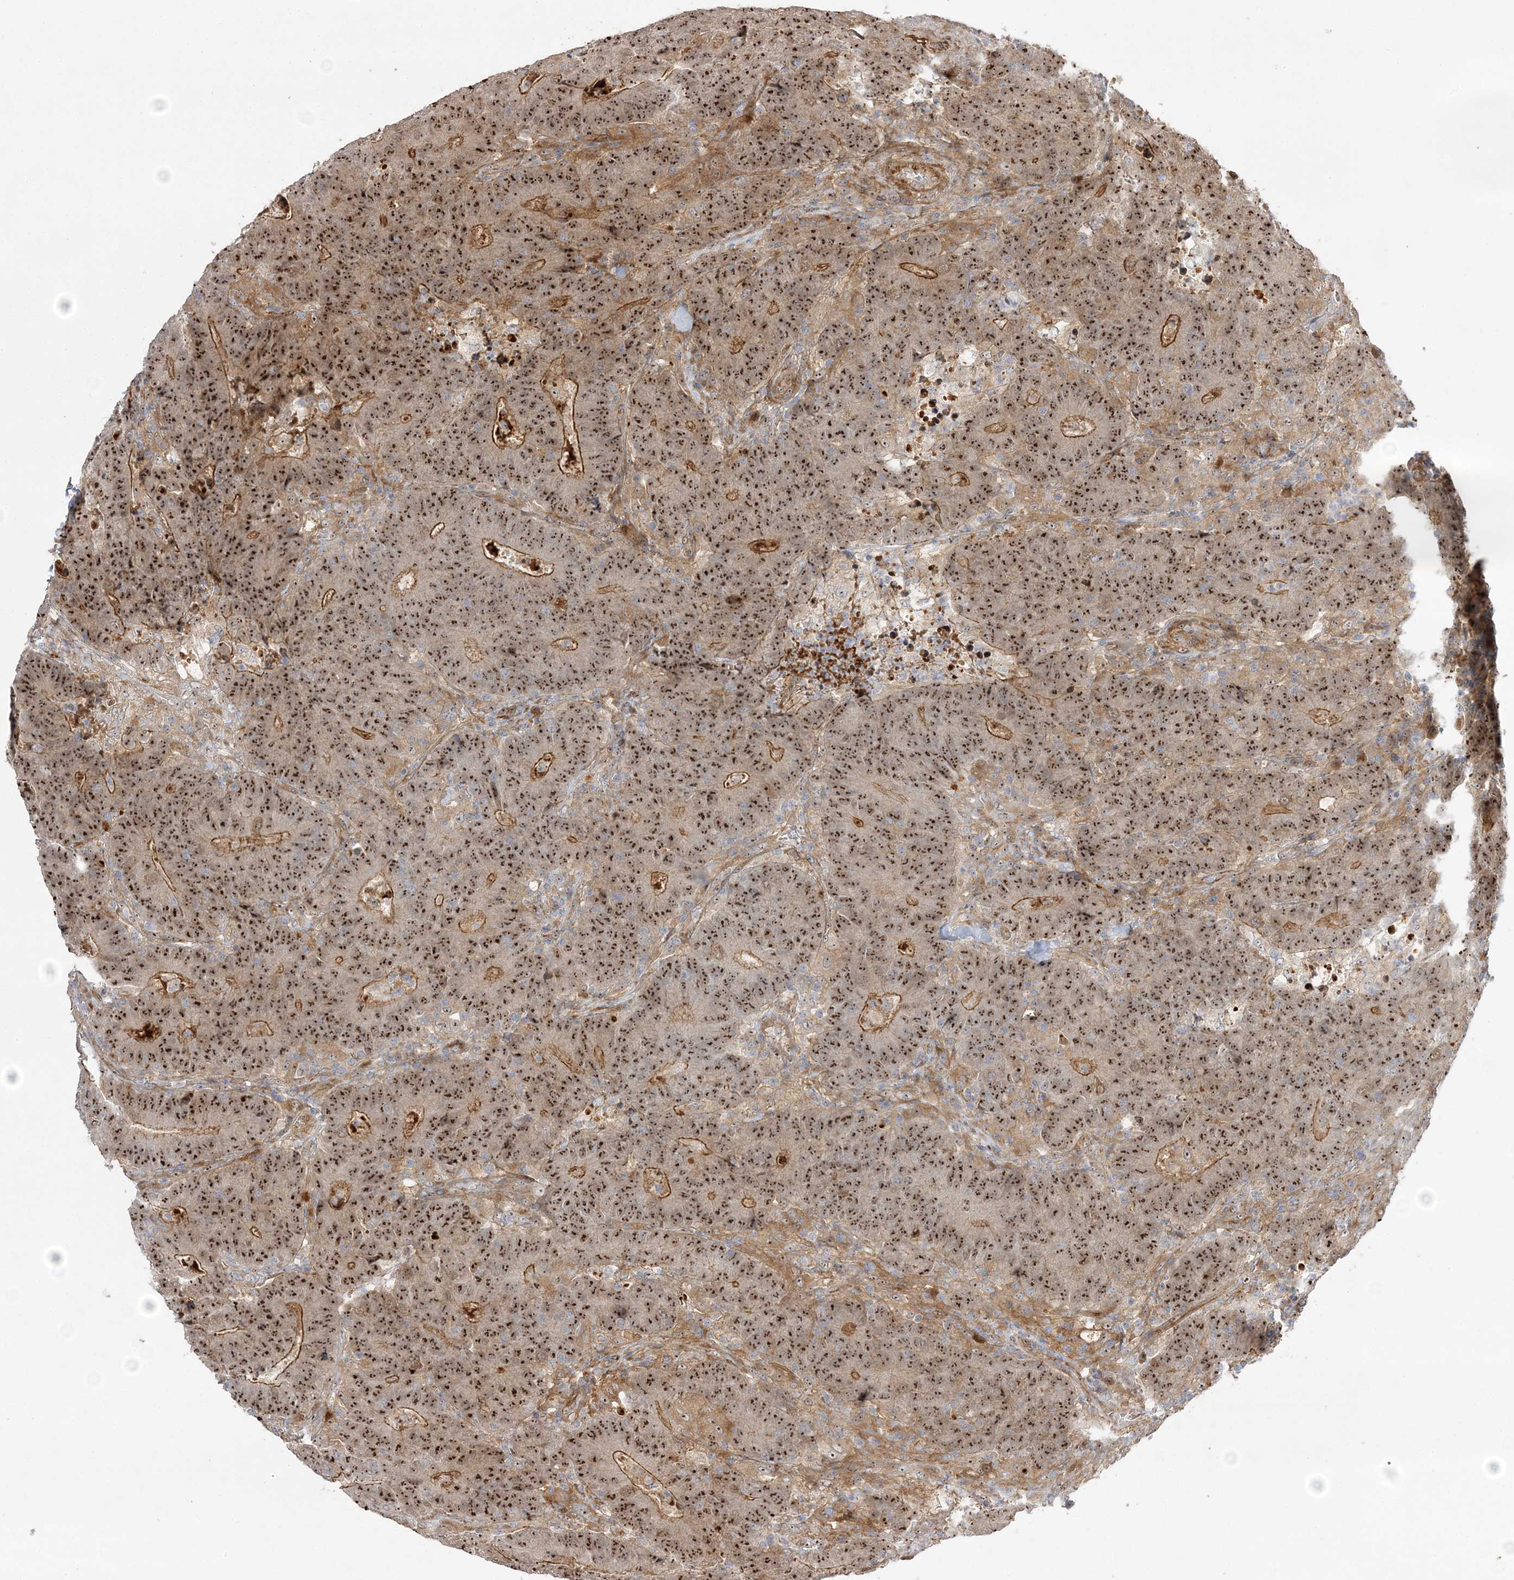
{"staining": {"intensity": "strong", "quantity": ">75%", "location": "nuclear"}, "tissue": "colorectal cancer", "cell_type": "Tumor cells", "image_type": "cancer", "snomed": [{"axis": "morphology", "description": "Normal tissue, NOS"}, {"axis": "morphology", "description": "Adenocarcinoma, NOS"}, {"axis": "topography", "description": "Colon"}], "caption": "Colorectal cancer (adenocarcinoma) stained with DAB immunohistochemistry displays high levels of strong nuclear expression in approximately >75% of tumor cells. (Stains: DAB (3,3'-diaminobenzidine) in brown, nuclei in blue, Microscopy: brightfield microscopy at high magnification).", "gene": "NPM3", "patient": {"sex": "female", "age": 75}}